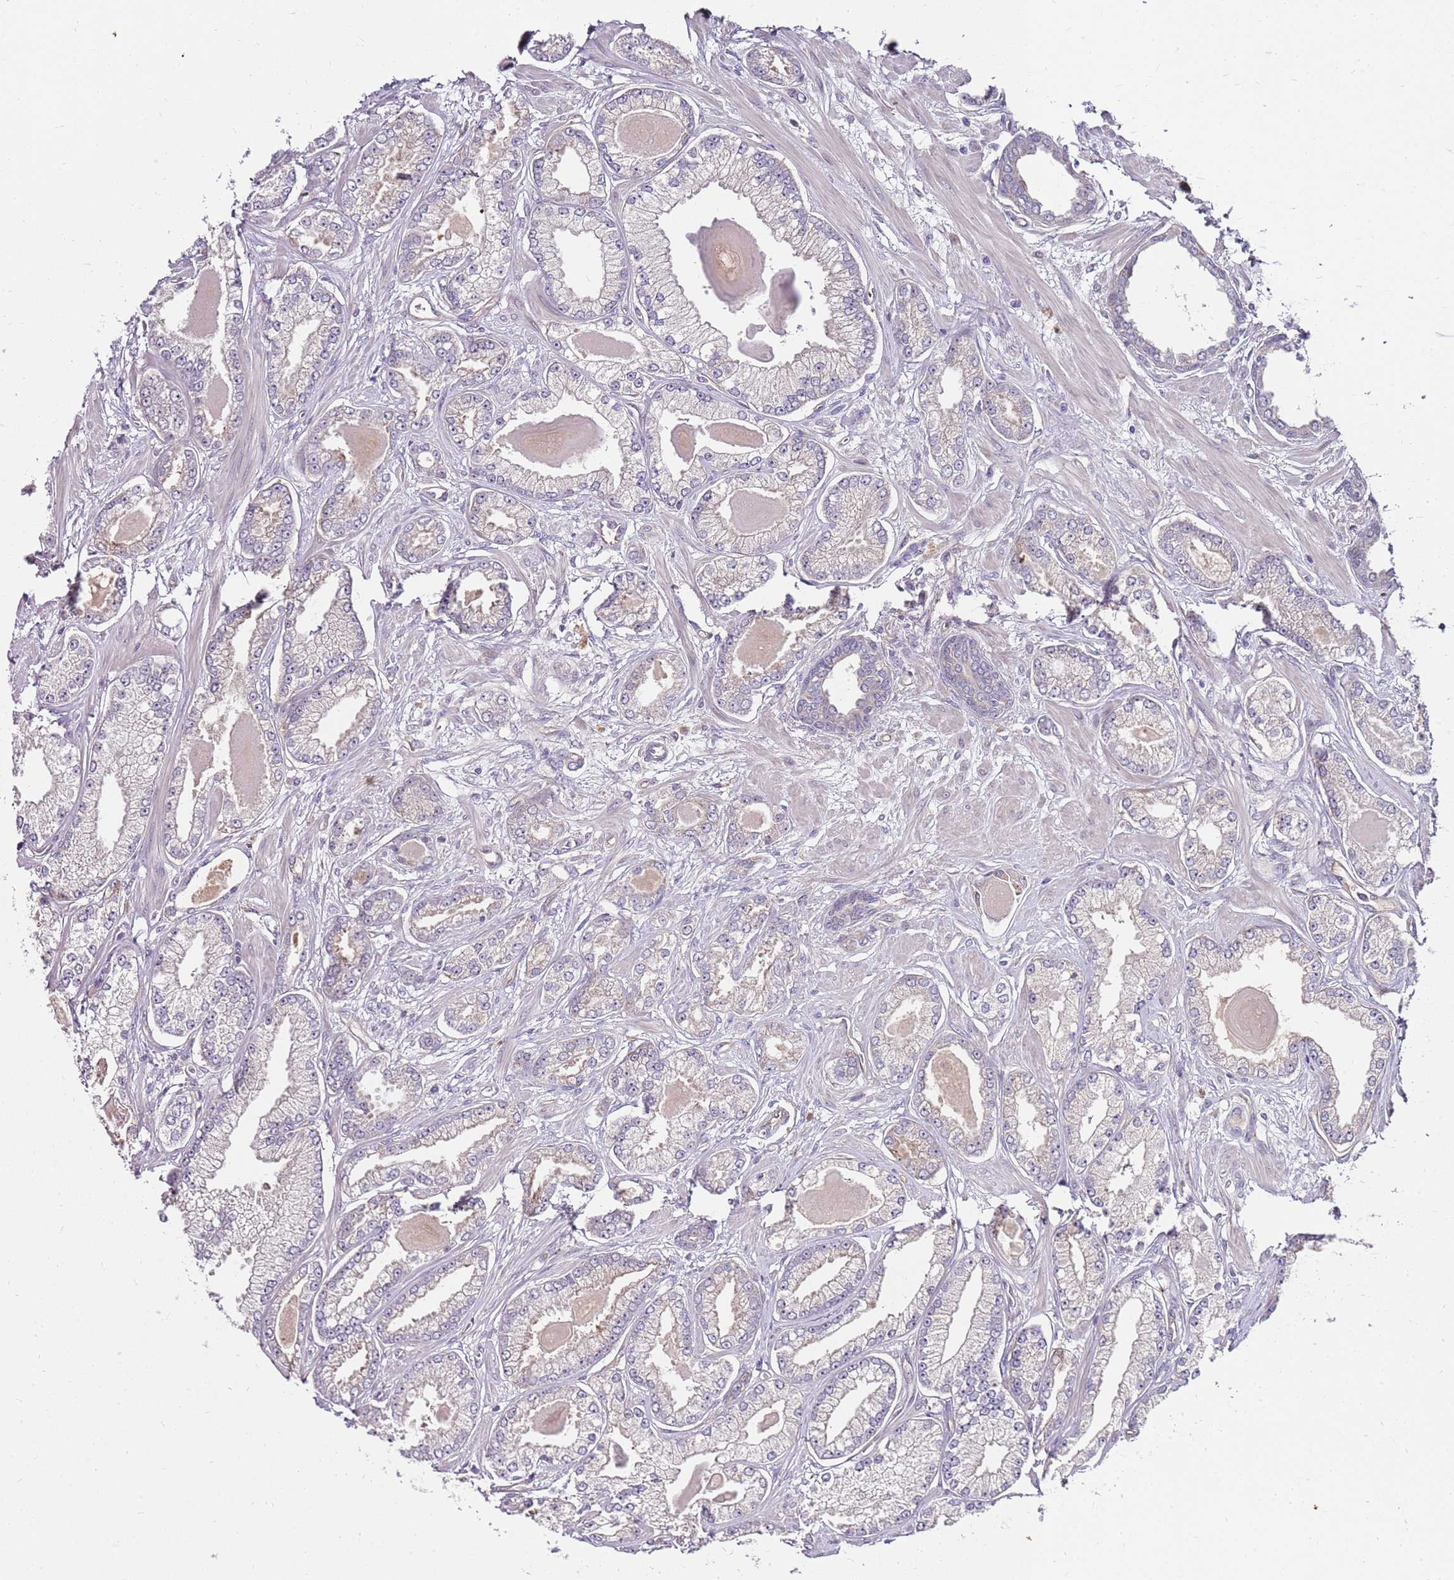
{"staining": {"intensity": "negative", "quantity": "none", "location": "none"}, "tissue": "prostate cancer", "cell_type": "Tumor cells", "image_type": "cancer", "snomed": [{"axis": "morphology", "description": "Adenocarcinoma, Low grade"}, {"axis": "topography", "description": "Prostate"}], "caption": "A histopathology image of low-grade adenocarcinoma (prostate) stained for a protein shows no brown staining in tumor cells. (Stains: DAB (3,3'-diaminobenzidine) immunohistochemistry (IHC) with hematoxylin counter stain, Microscopy: brightfield microscopy at high magnification).", "gene": "FBXL22", "patient": {"sex": "male", "age": 64}}